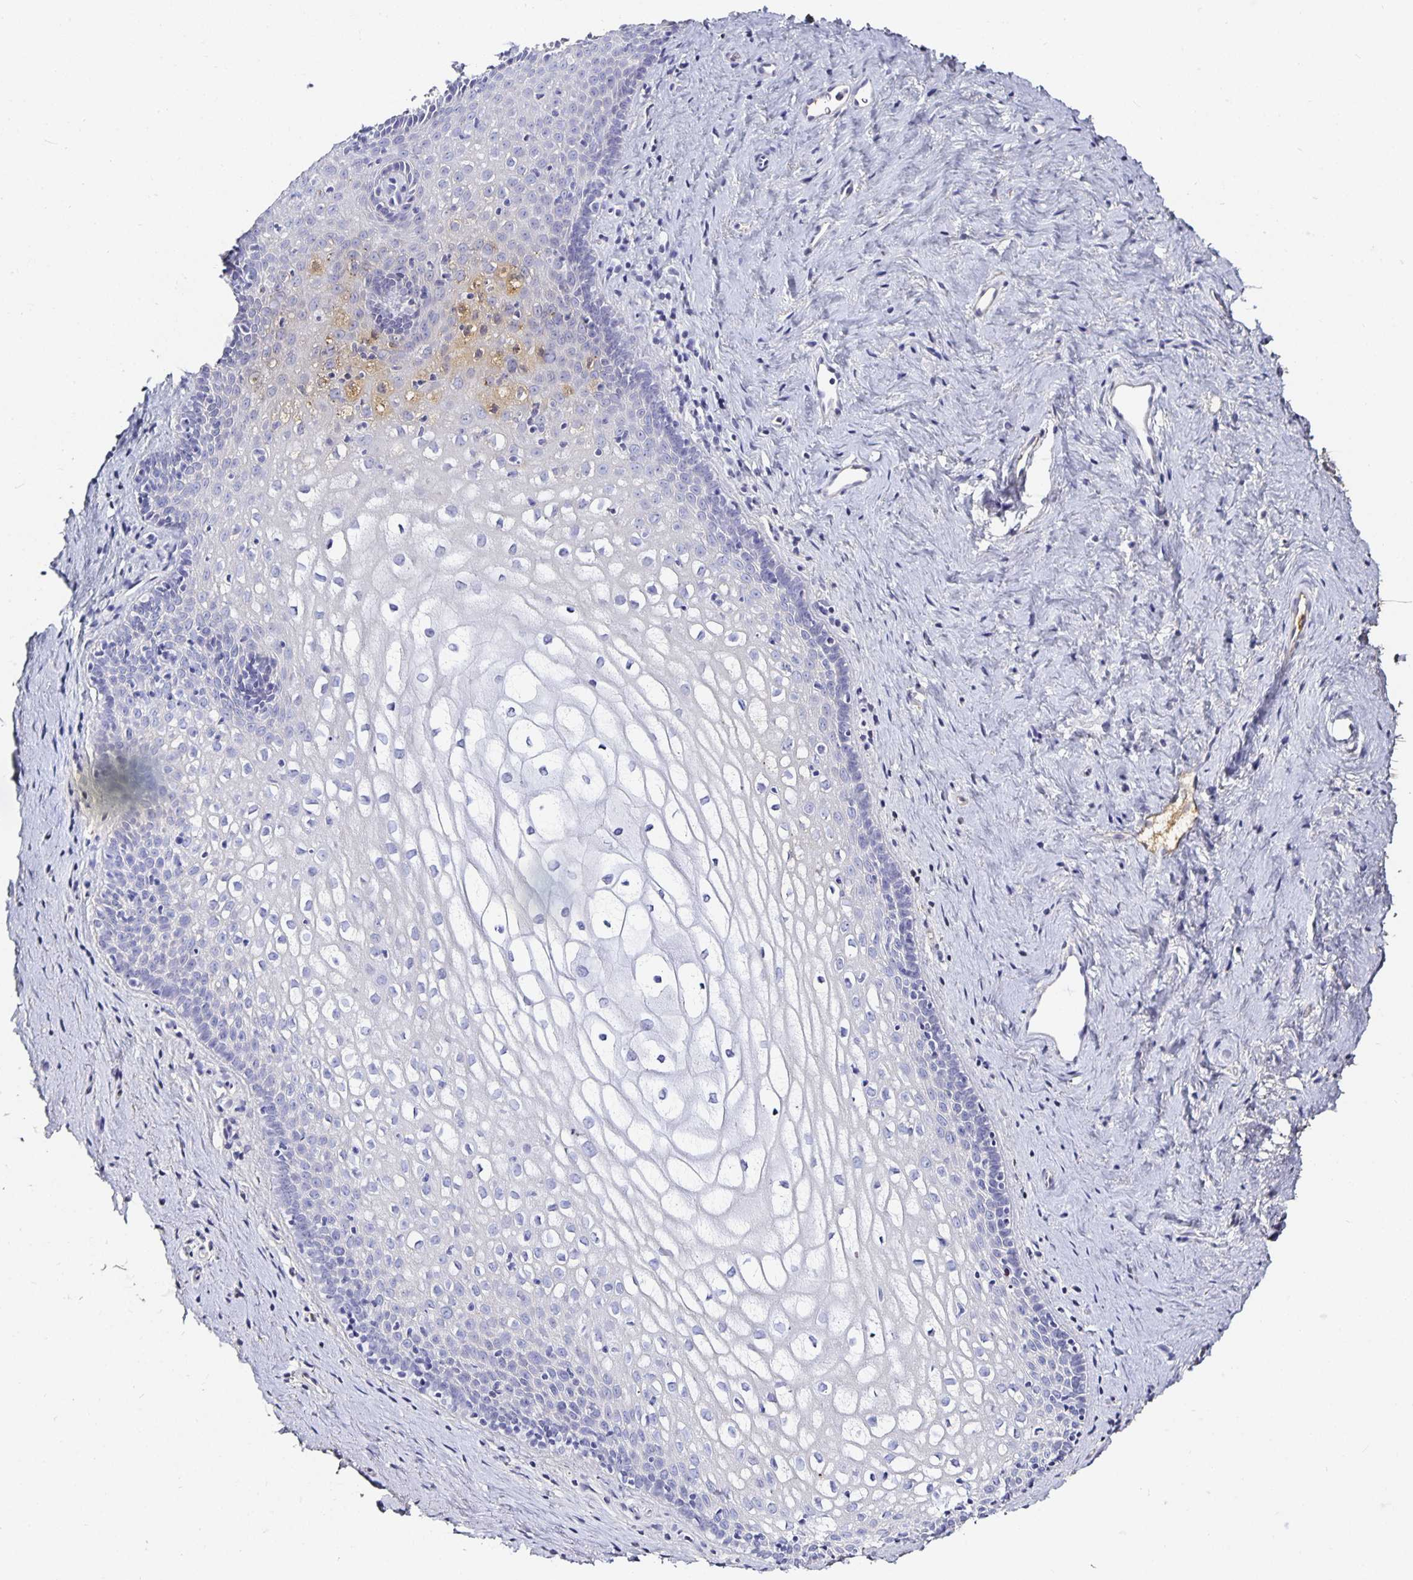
{"staining": {"intensity": "negative", "quantity": "none", "location": "none"}, "tissue": "vagina", "cell_type": "Squamous epithelial cells", "image_type": "normal", "snomed": [{"axis": "morphology", "description": "Normal tissue, NOS"}, {"axis": "topography", "description": "Vagina"}], "caption": "This is a photomicrograph of IHC staining of normal vagina, which shows no expression in squamous epithelial cells.", "gene": "TTR", "patient": {"sex": "female", "age": 45}}